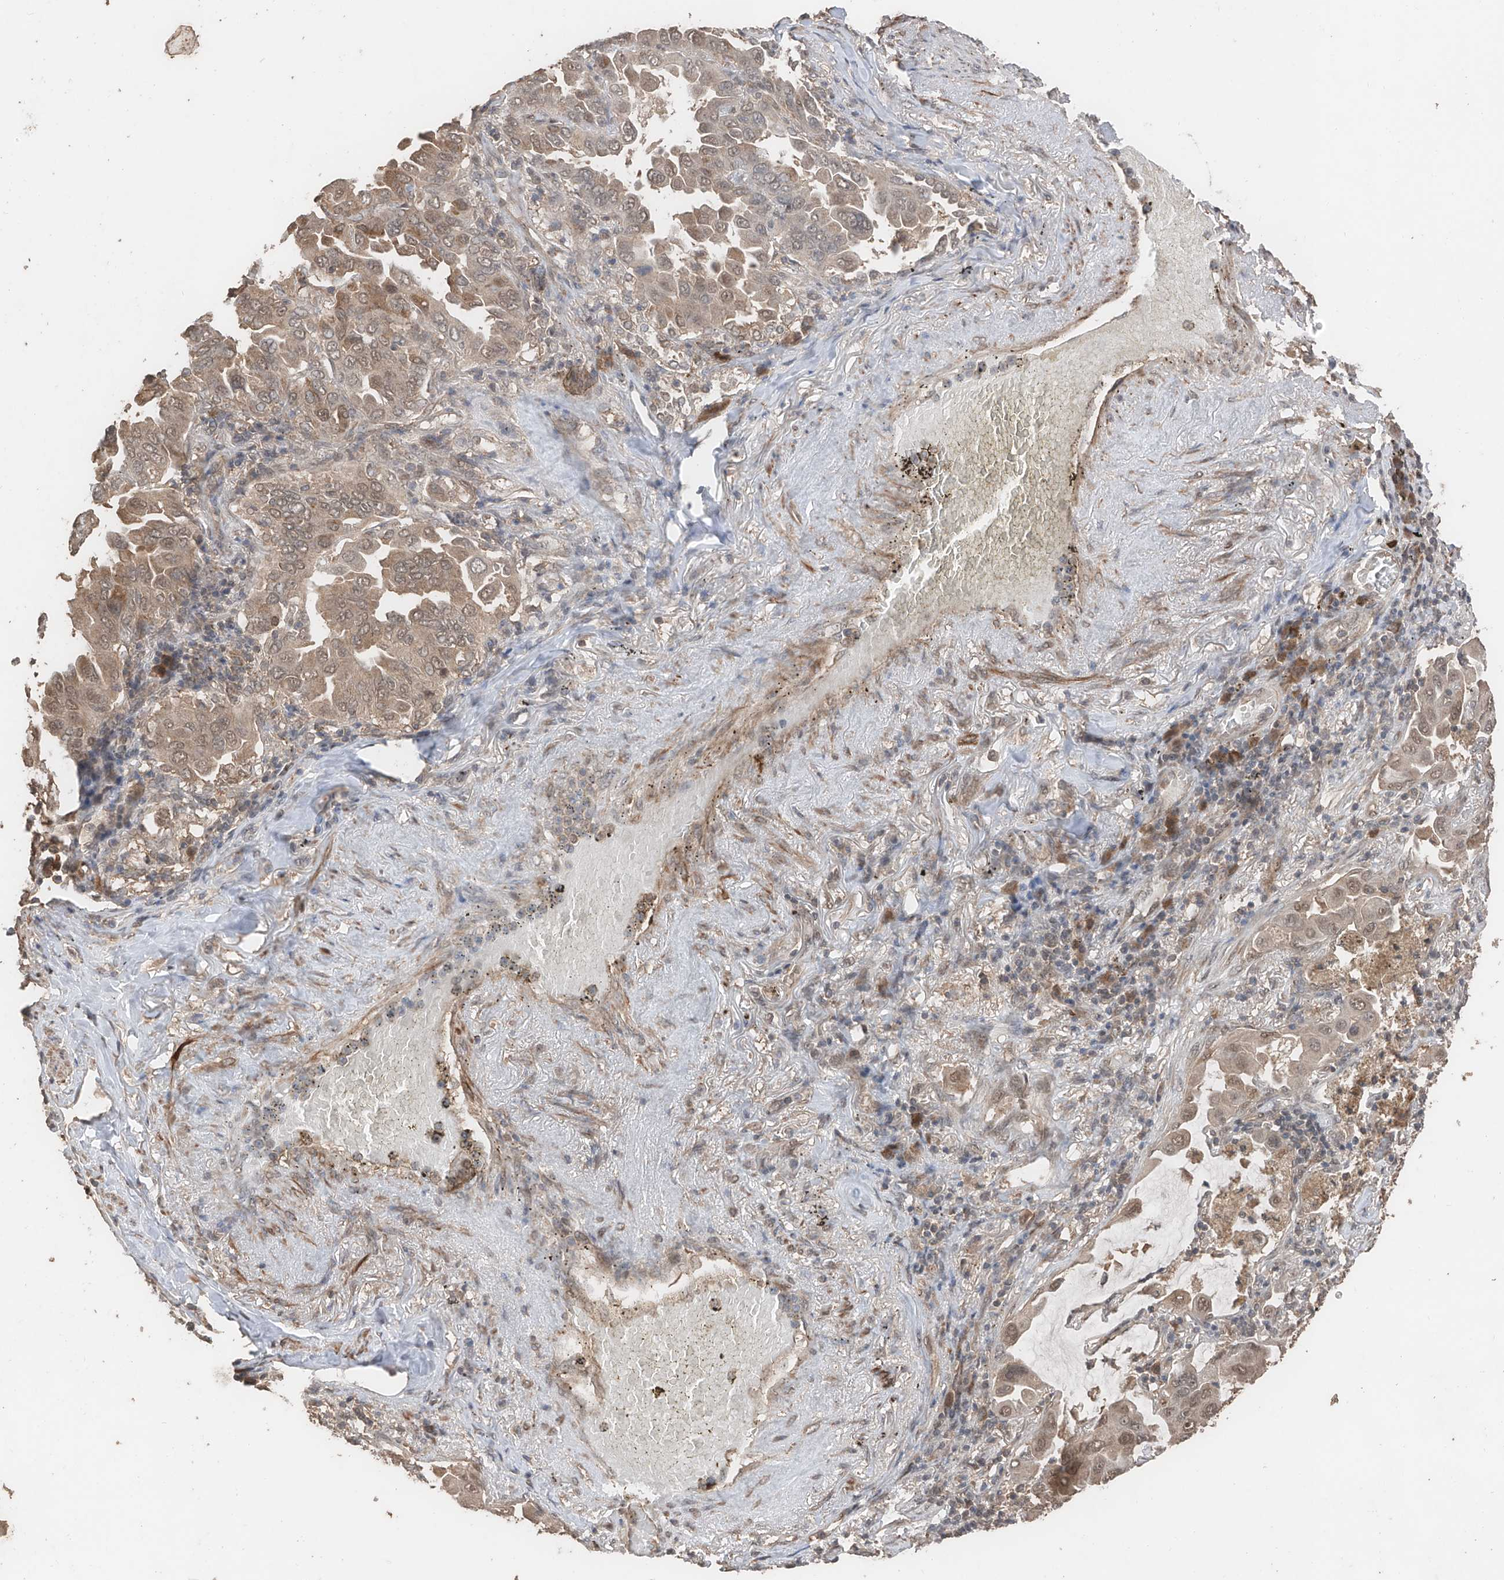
{"staining": {"intensity": "moderate", "quantity": ">75%", "location": "cytoplasmic/membranous,nuclear"}, "tissue": "lung cancer", "cell_type": "Tumor cells", "image_type": "cancer", "snomed": [{"axis": "morphology", "description": "Adenocarcinoma, NOS"}, {"axis": "topography", "description": "Lung"}], "caption": "There is medium levels of moderate cytoplasmic/membranous and nuclear positivity in tumor cells of lung adenocarcinoma, as demonstrated by immunohistochemical staining (brown color).", "gene": "FAM135A", "patient": {"sex": "male", "age": 64}}